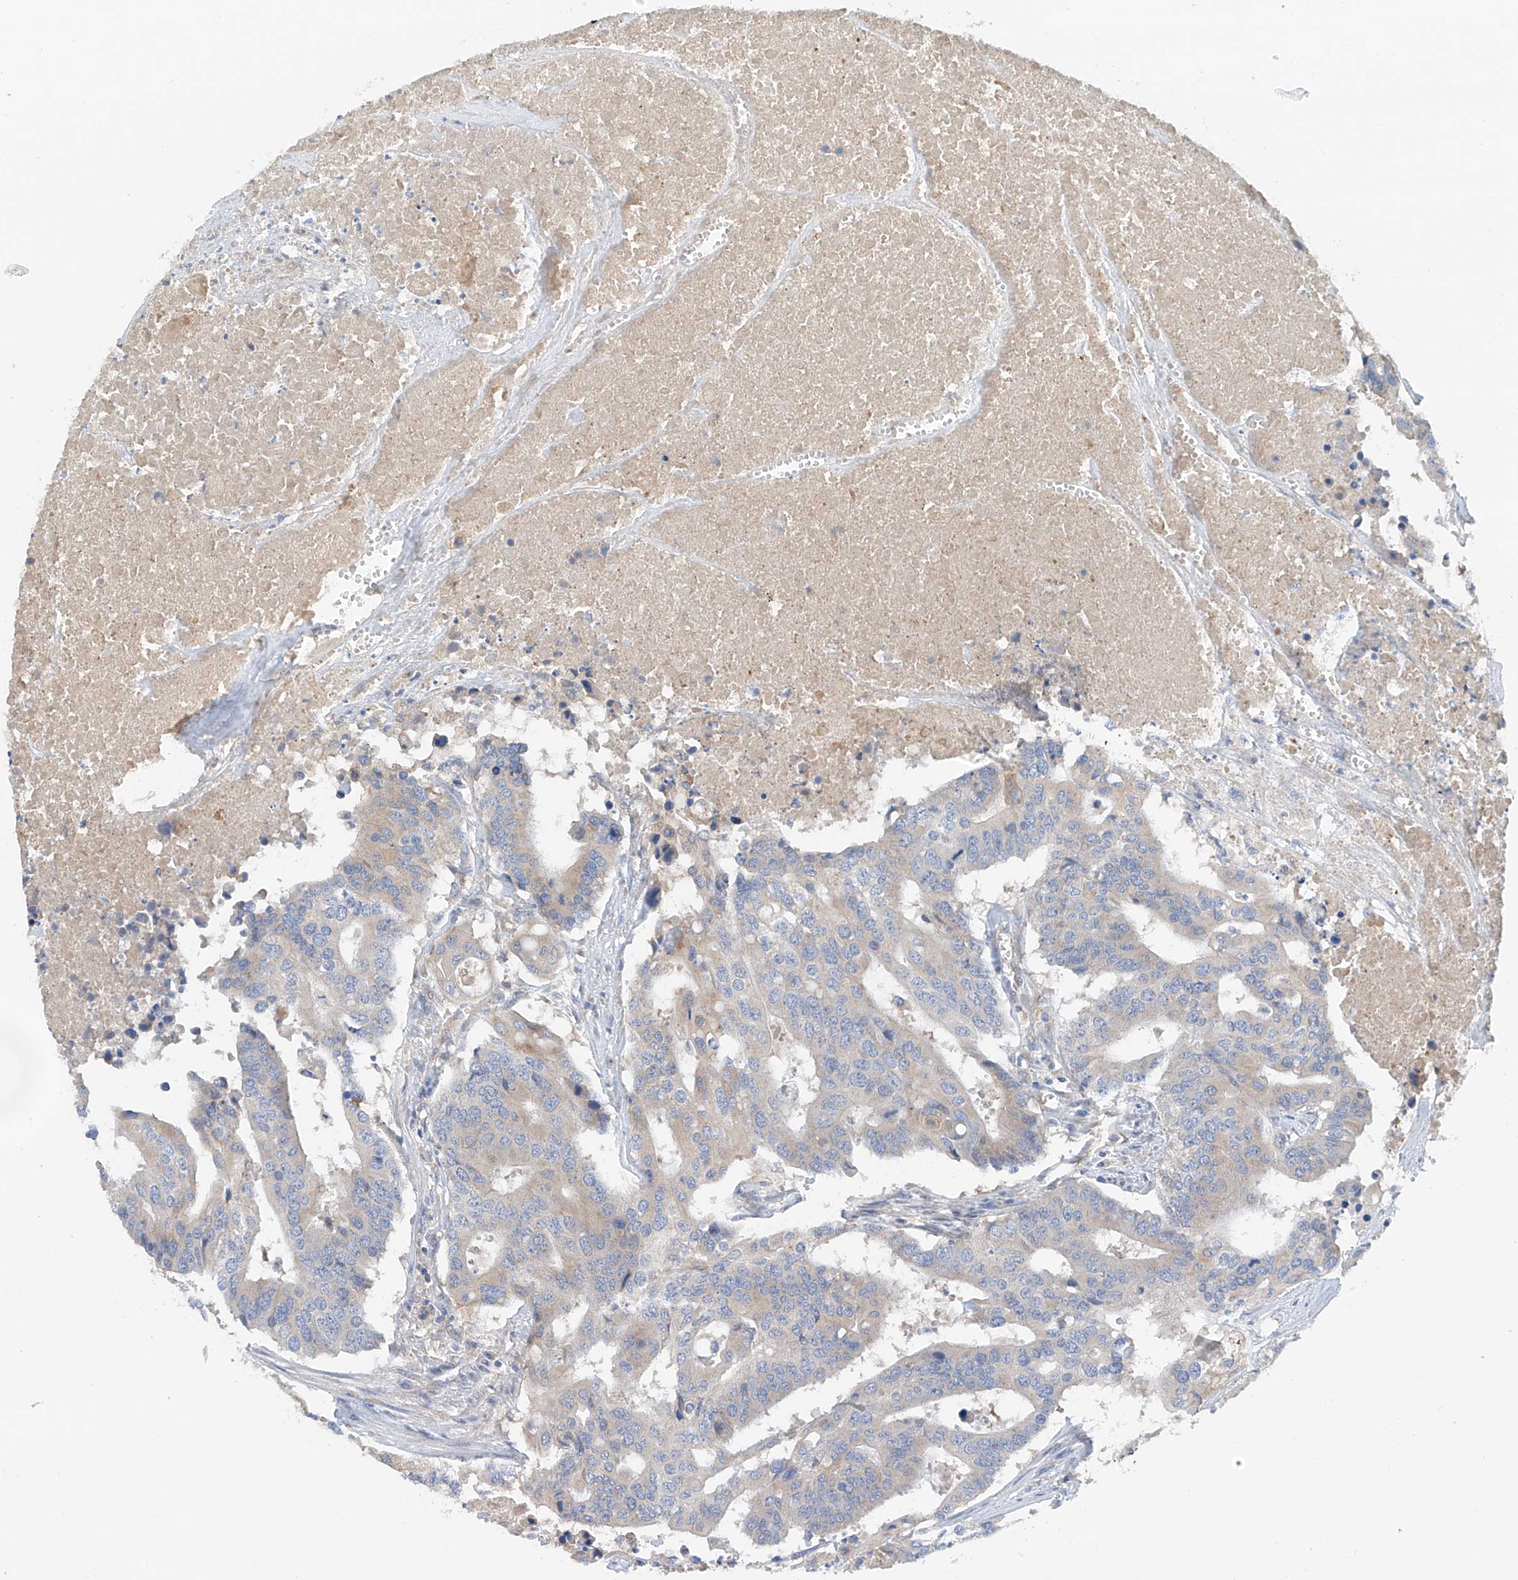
{"staining": {"intensity": "weak", "quantity": "<25%", "location": "cytoplasmic/membranous"}, "tissue": "colorectal cancer", "cell_type": "Tumor cells", "image_type": "cancer", "snomed": [{"axis": "morphology", "description": "Adenocarcinoma, NOS"}, {"axis": "topography", "description": "Colon"}], "caption": "Tumor cells show no significant protein expression in adenocarcinoma (colorectal).", "gene": "SLC5A11", "patient": {"sex": "male", "age": 77}}